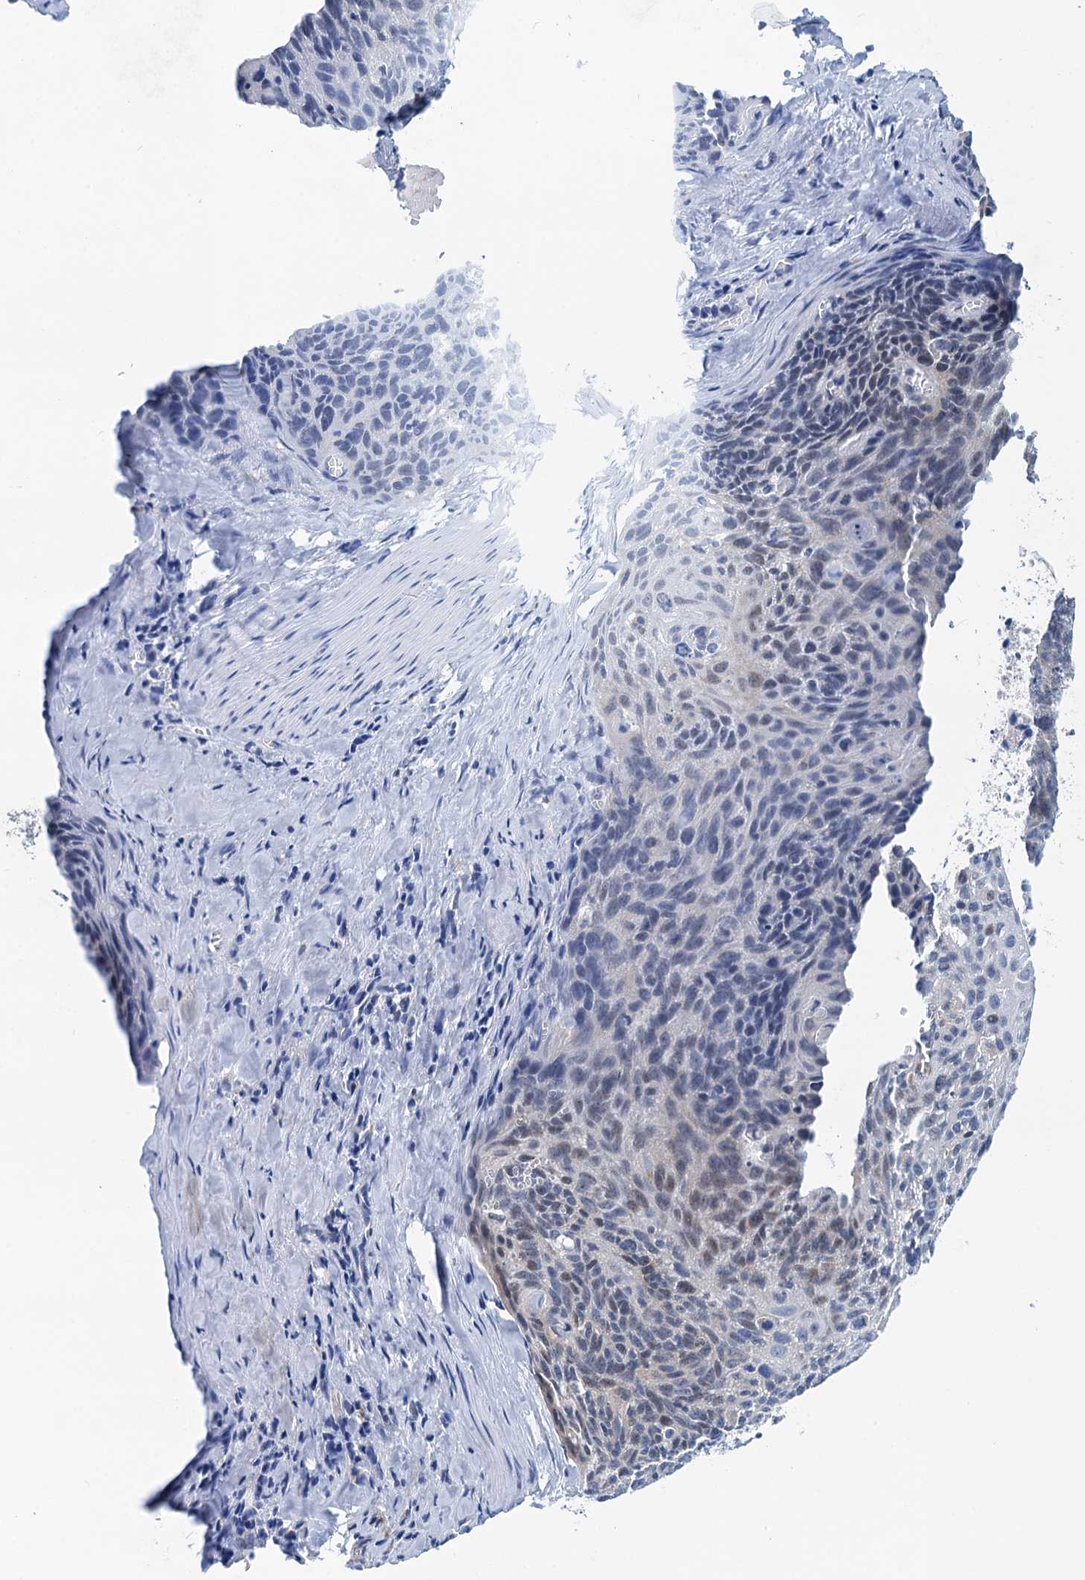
{"staining": {"intensity": "negative", "quantity": "none", "location": "none"}, "tissue": "cervical cancer", "cell_type": "Tumor cells", "image_type": "cancer", "snomed": [{"axis": "morphology", "description": "Squamous cell carcinoma, NOS"}, {"axis": "topography", "description": "Cervix"}], "caption": "Immunohistochemical staining of cervical squamous cell carcinoma demonstrates no significant staining in tumor cells.", "gene": "NBEA", "patient": {"sex": "female", "age": 55}}